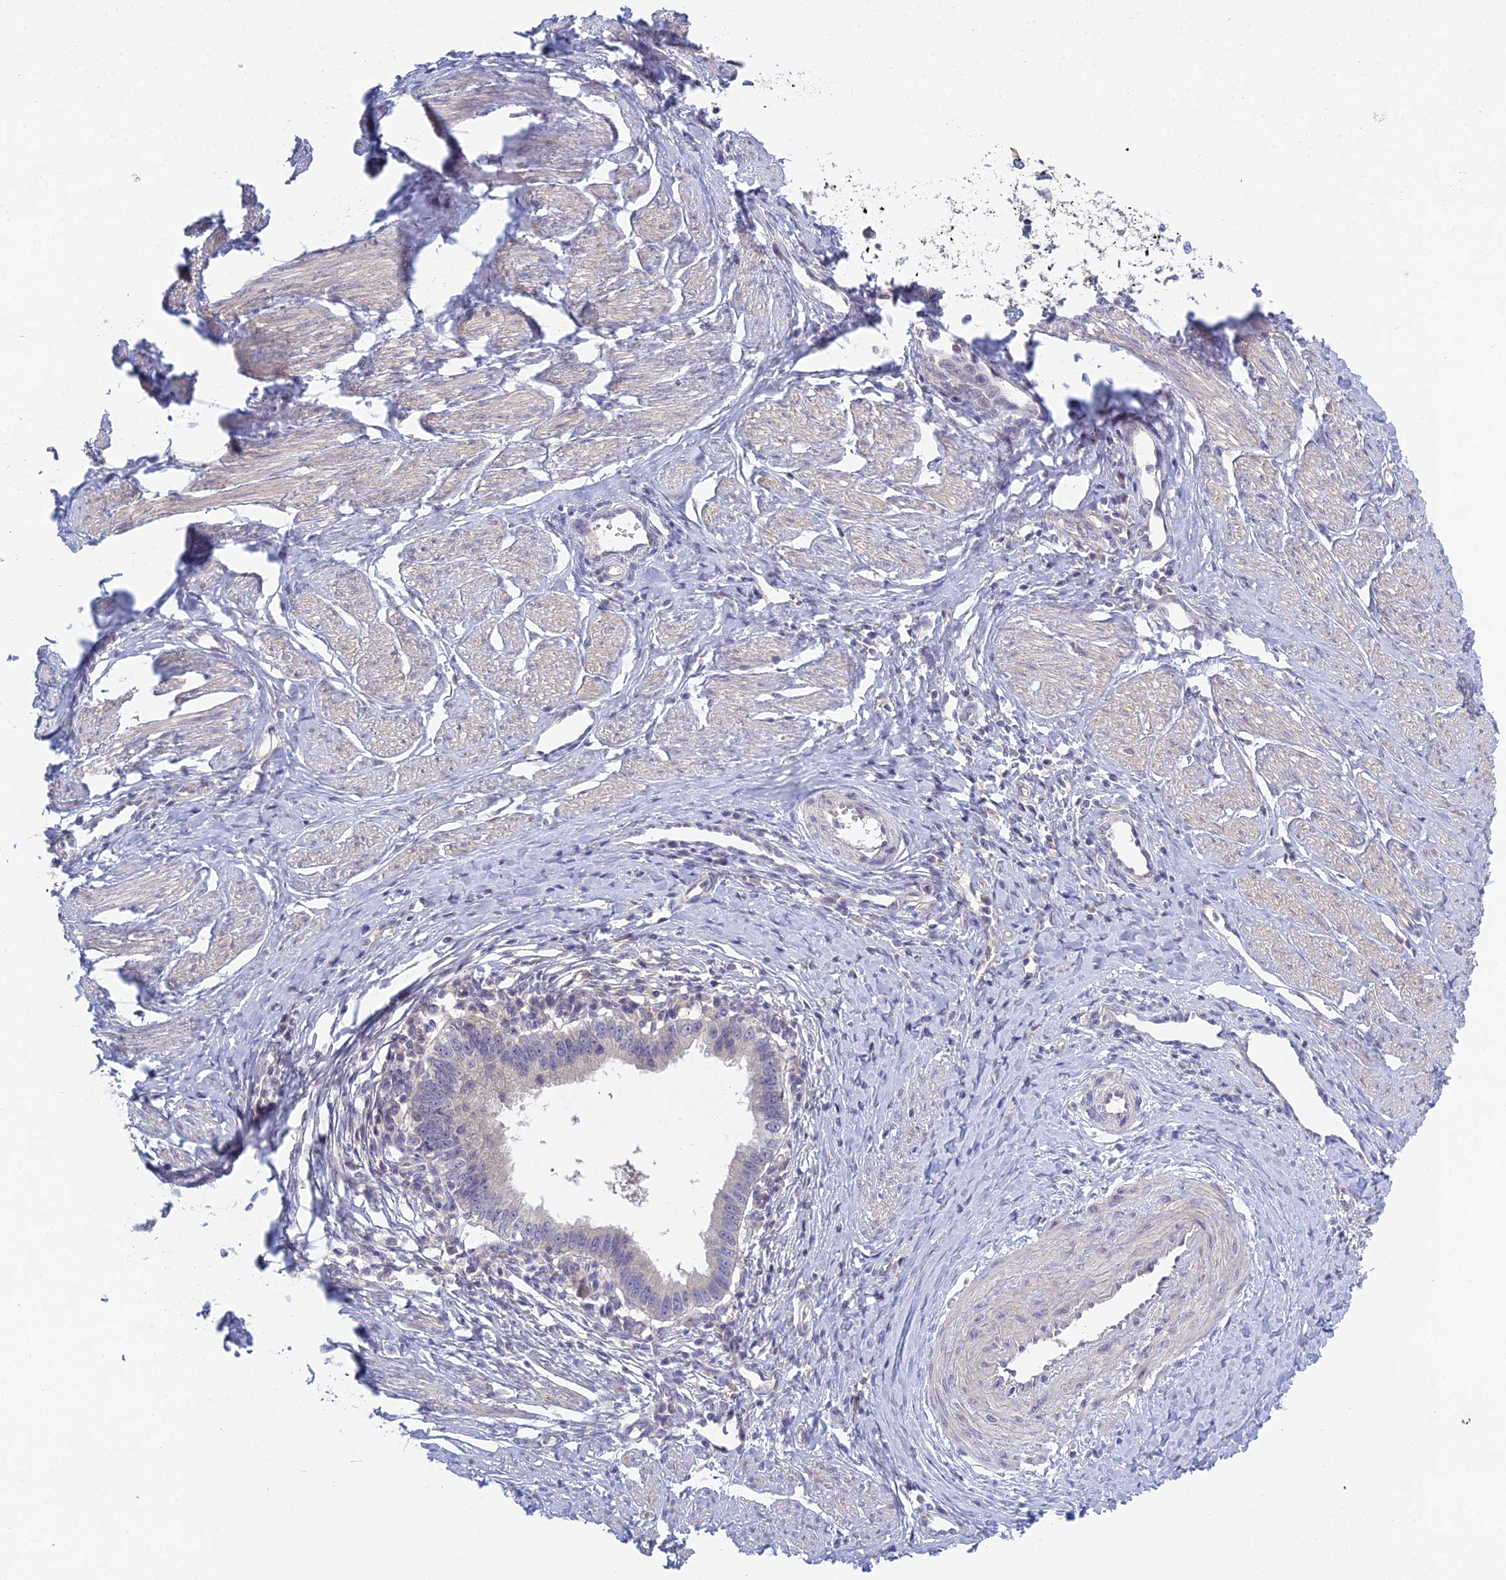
{"staining": {"intensity": "negative", "quantity": "none", "location": "none"}, "tissue": "cervical cancer", "cell_type": "Tumor cells", "image_type": "cancer", "snomed": [{"axis": "morphology", "description": "Adenocarcinoma, NOS"}, {"axis": "topography", "description": "Cervix"}], "caption": "Immunohistochemistry micrograph of adenocarcinoma (cervical) stained for a protein (brown), which exhibits no expression in tumor cells.", "gene": "METTL26", "patient": {"sex": "female", "age": 36}}